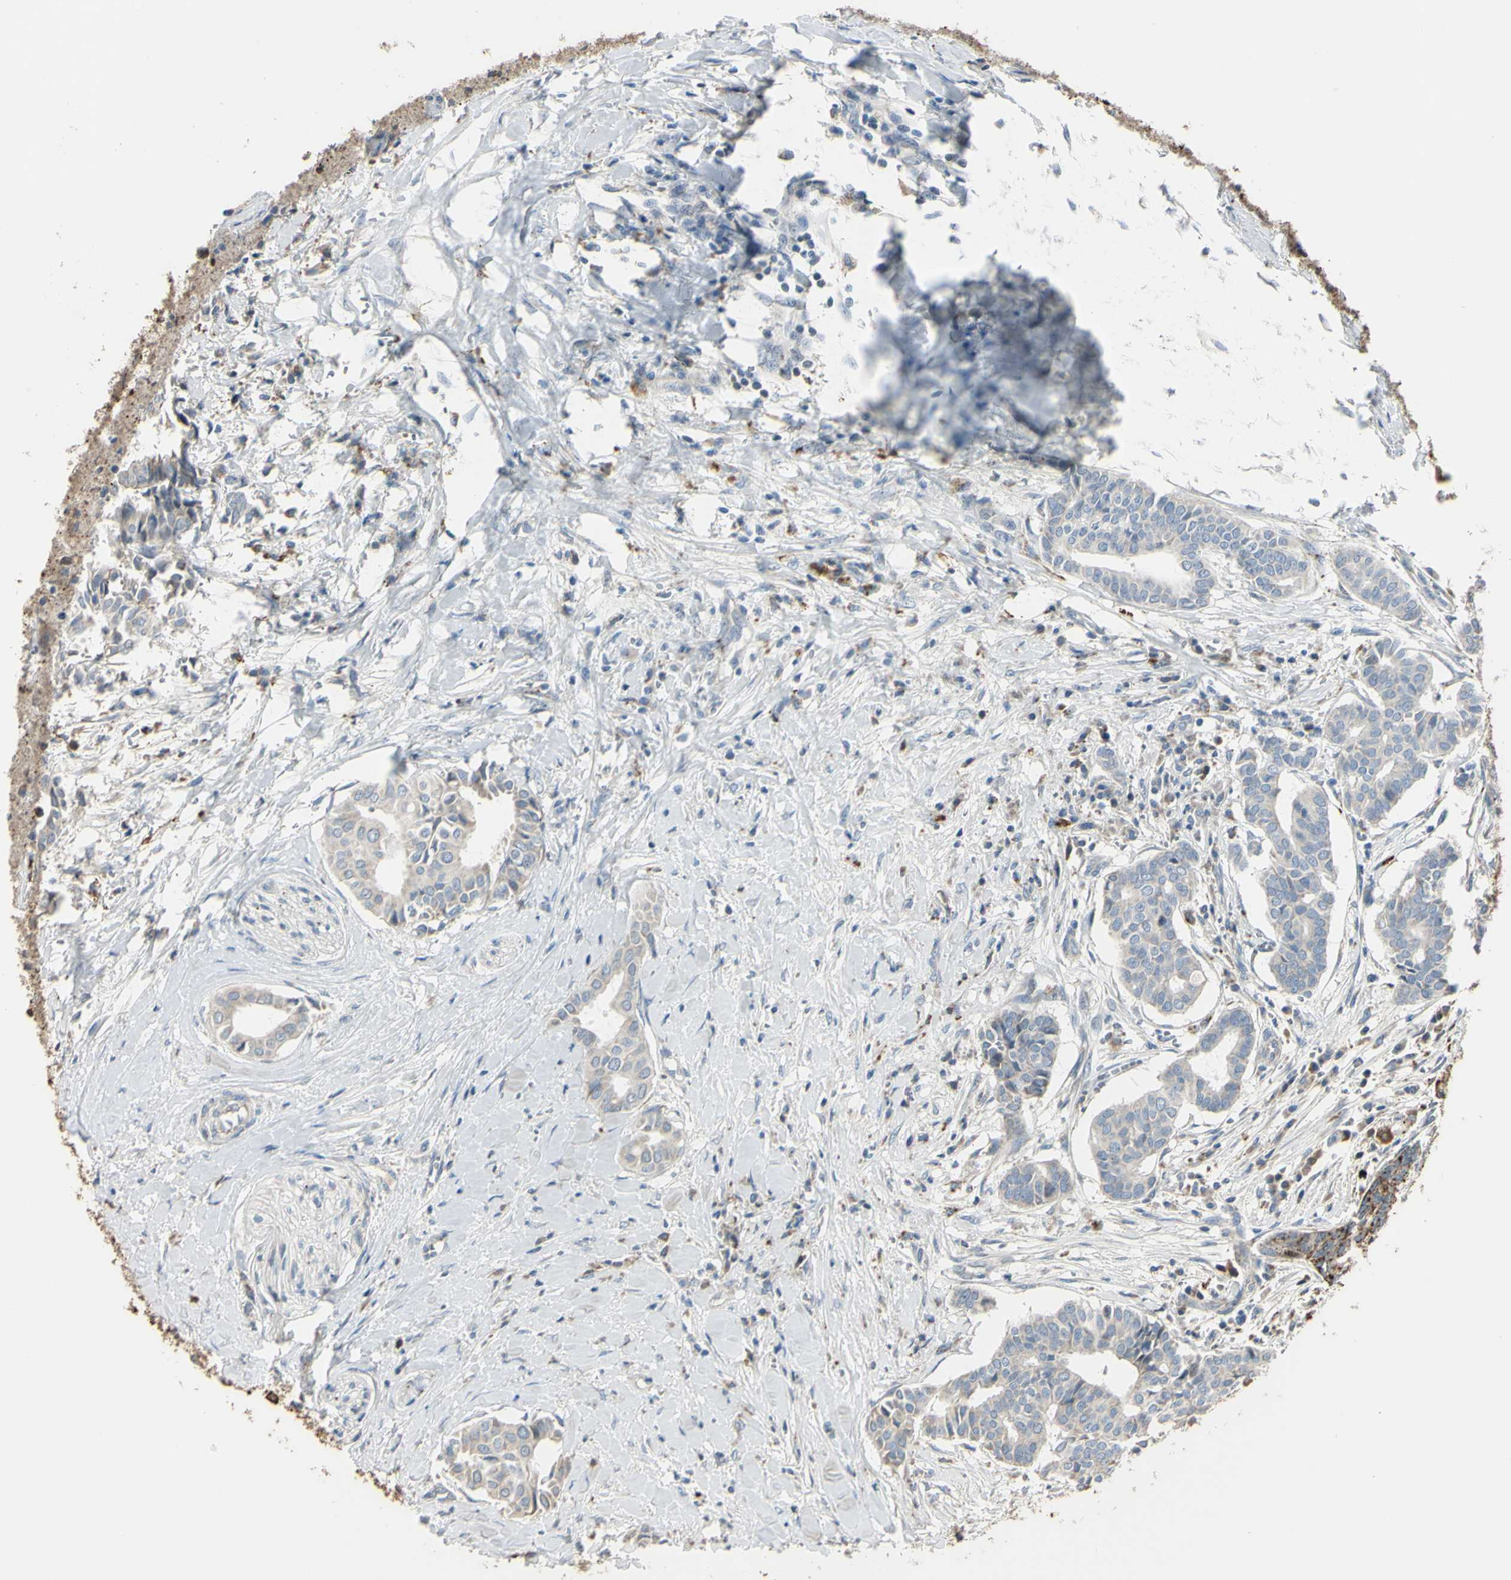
{"staining": {"intensity": "weak", "quantity": "25%-75%", "location": "cytoplasmic/membranous"}, "tissue": "head and neck cancer", "cell_type": "Tumor cells", "image_type": "cancer", "snomed": [{"axis": "morphology", "description": "Adenocarcinoma, NOS"}, {"axis": "topography", "description": "Salivary gland"}, {"axis": "topography", "description": "Head-Neck"}], "caption": "High-power microscopy captured an immunohistochemistry micrograph of head and neck cancer, revealing weak cytoplasmic/membranous positivity in approximately 25%-75% of tumor cells. (Stains: DAB in brown, nuclei in blue, Microscopy: brightfield microscopy at high magnification).", "gene": "ANGPTL1", "patient": {"sex": "female", "age": 59}}